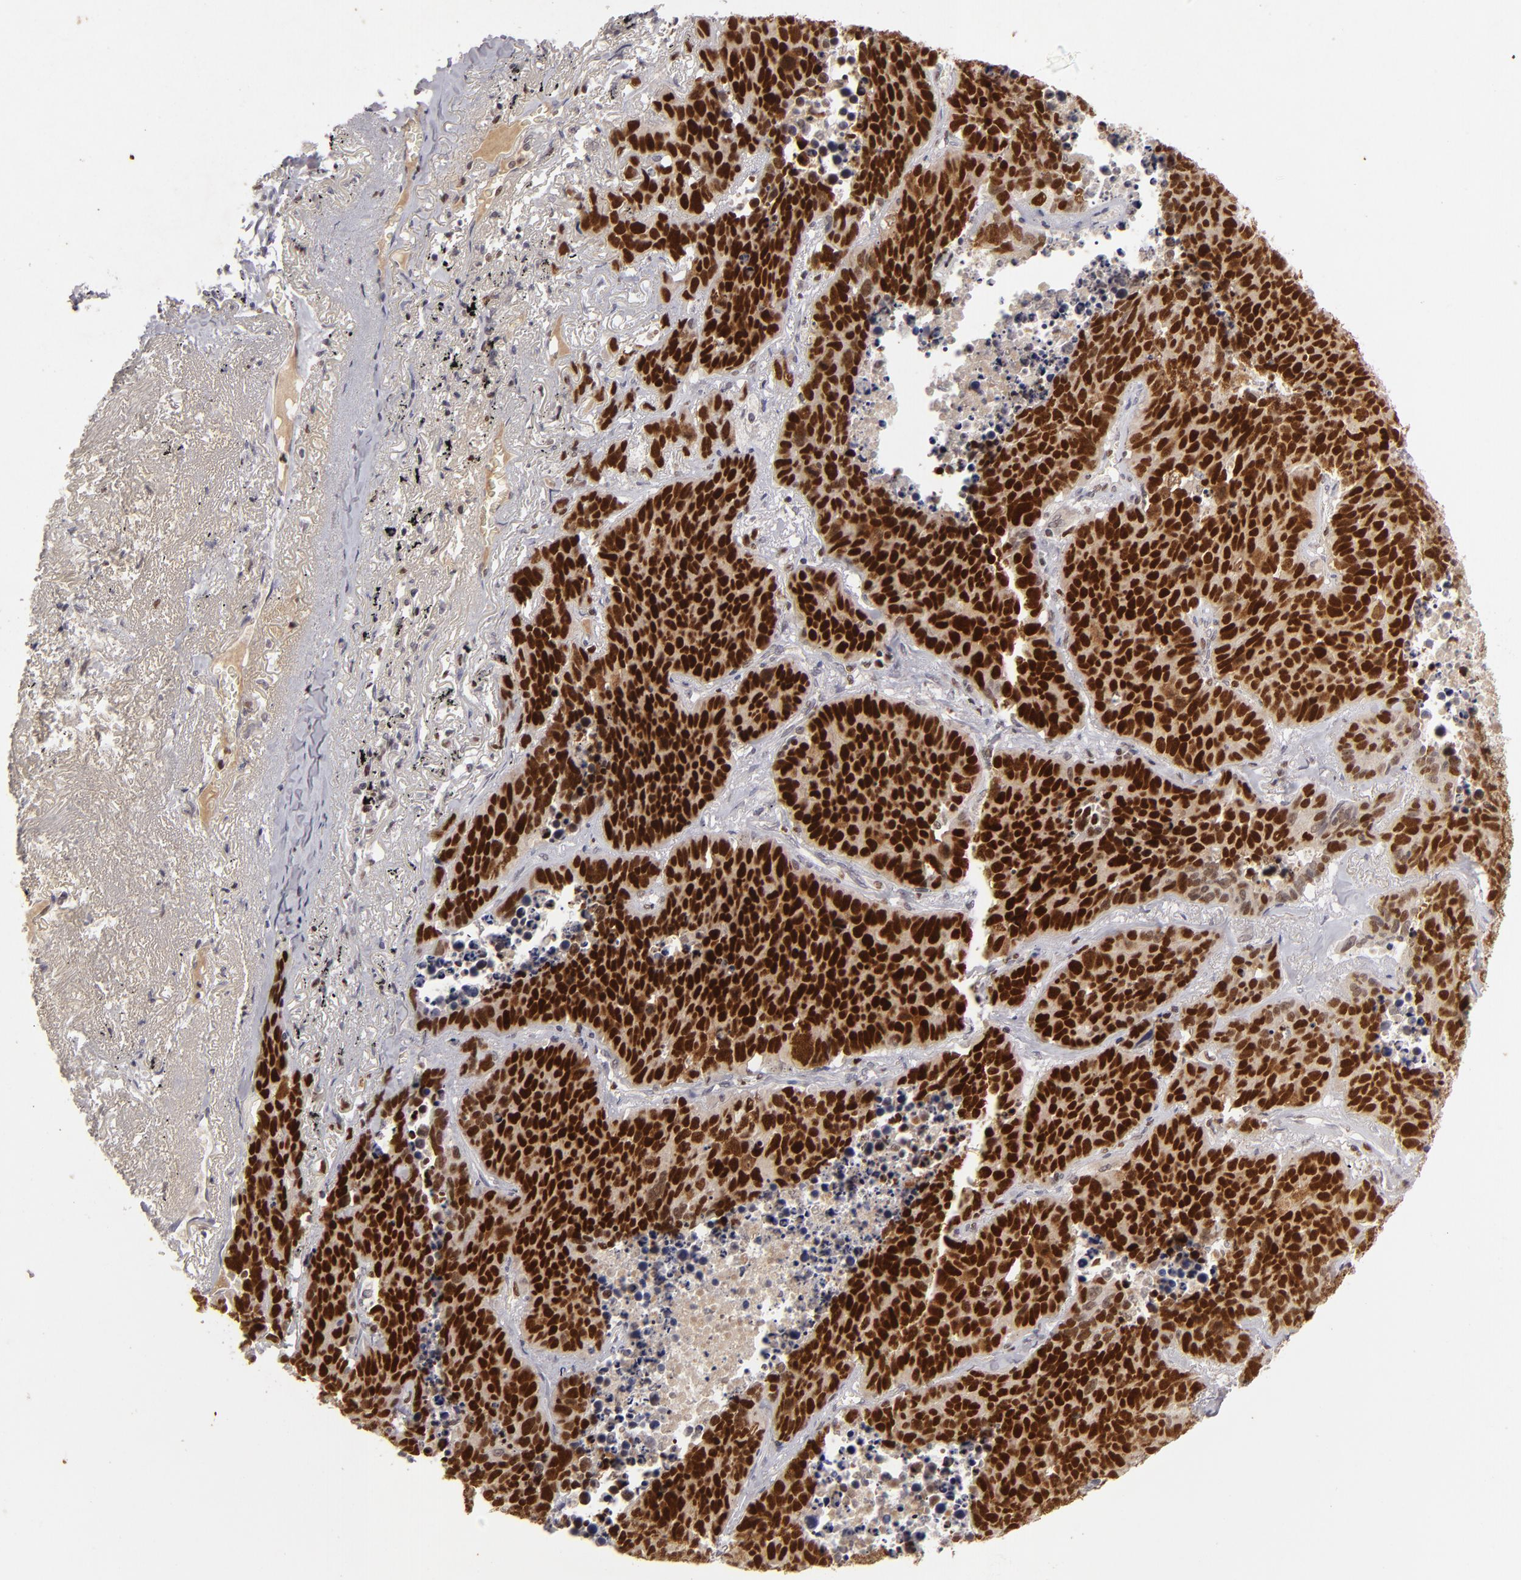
{"staining": {"intensity": "strong", "quantity": ">75%", "location": "nuclear"}, "tissue": "lung cancer", "cell_type": "Tumor cells", "image_type": "cancer", "snomed": [{"axis": "morphology", "description": "Carcinoid, malignant, NOS"}, {"axis": "topography", "description": "Lung"}], "caption": "Human lung cancer stained with a protein marker demonstrates strong staining in tumor cells.", "gene": "FEN1", "patient": {"sex": "male", "age": 60}}